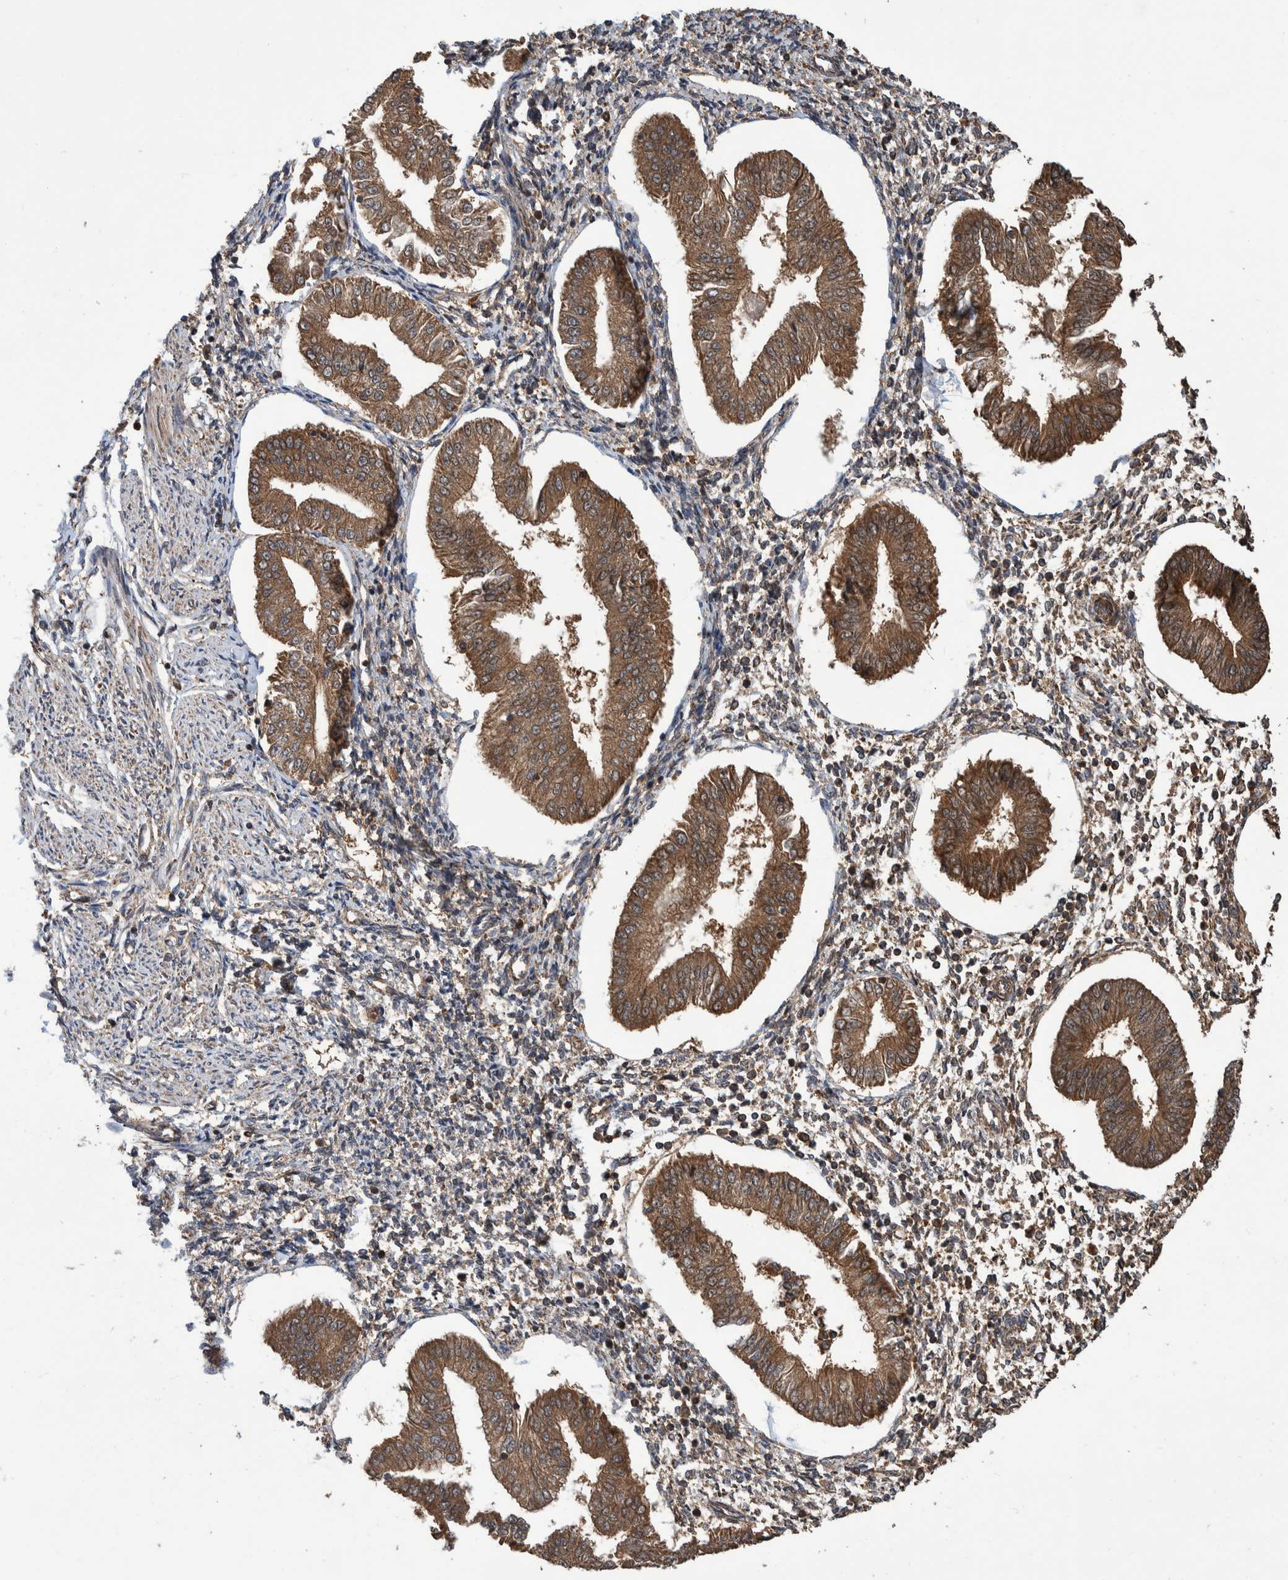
{"staining": {"intensity": "moderate", "quantity": ">75%", "location": "cytoplasmic/membranous"}, "tissue": "endometrium", "cell_type": "Cells in endometrial stroma", "image_type": "normal", "snomed": [{"axis": "morphology", "description": "Normal tissue, NOS"}, {"axis": "topography", "description": "Endometrium"}], "caption": "Immunohistochemical staining of unremarkable endometrium exhibits medium levels of moderate cytoplasmic/membranous staining in approximately >75% of cells in endometrial stroma. (Stains: DAB in brown, nuclei in blue, Microscopy: brightfield microscopy at high magnification).", "gene": "VBP1", "patient": {"sex": "female", "age": 50}}